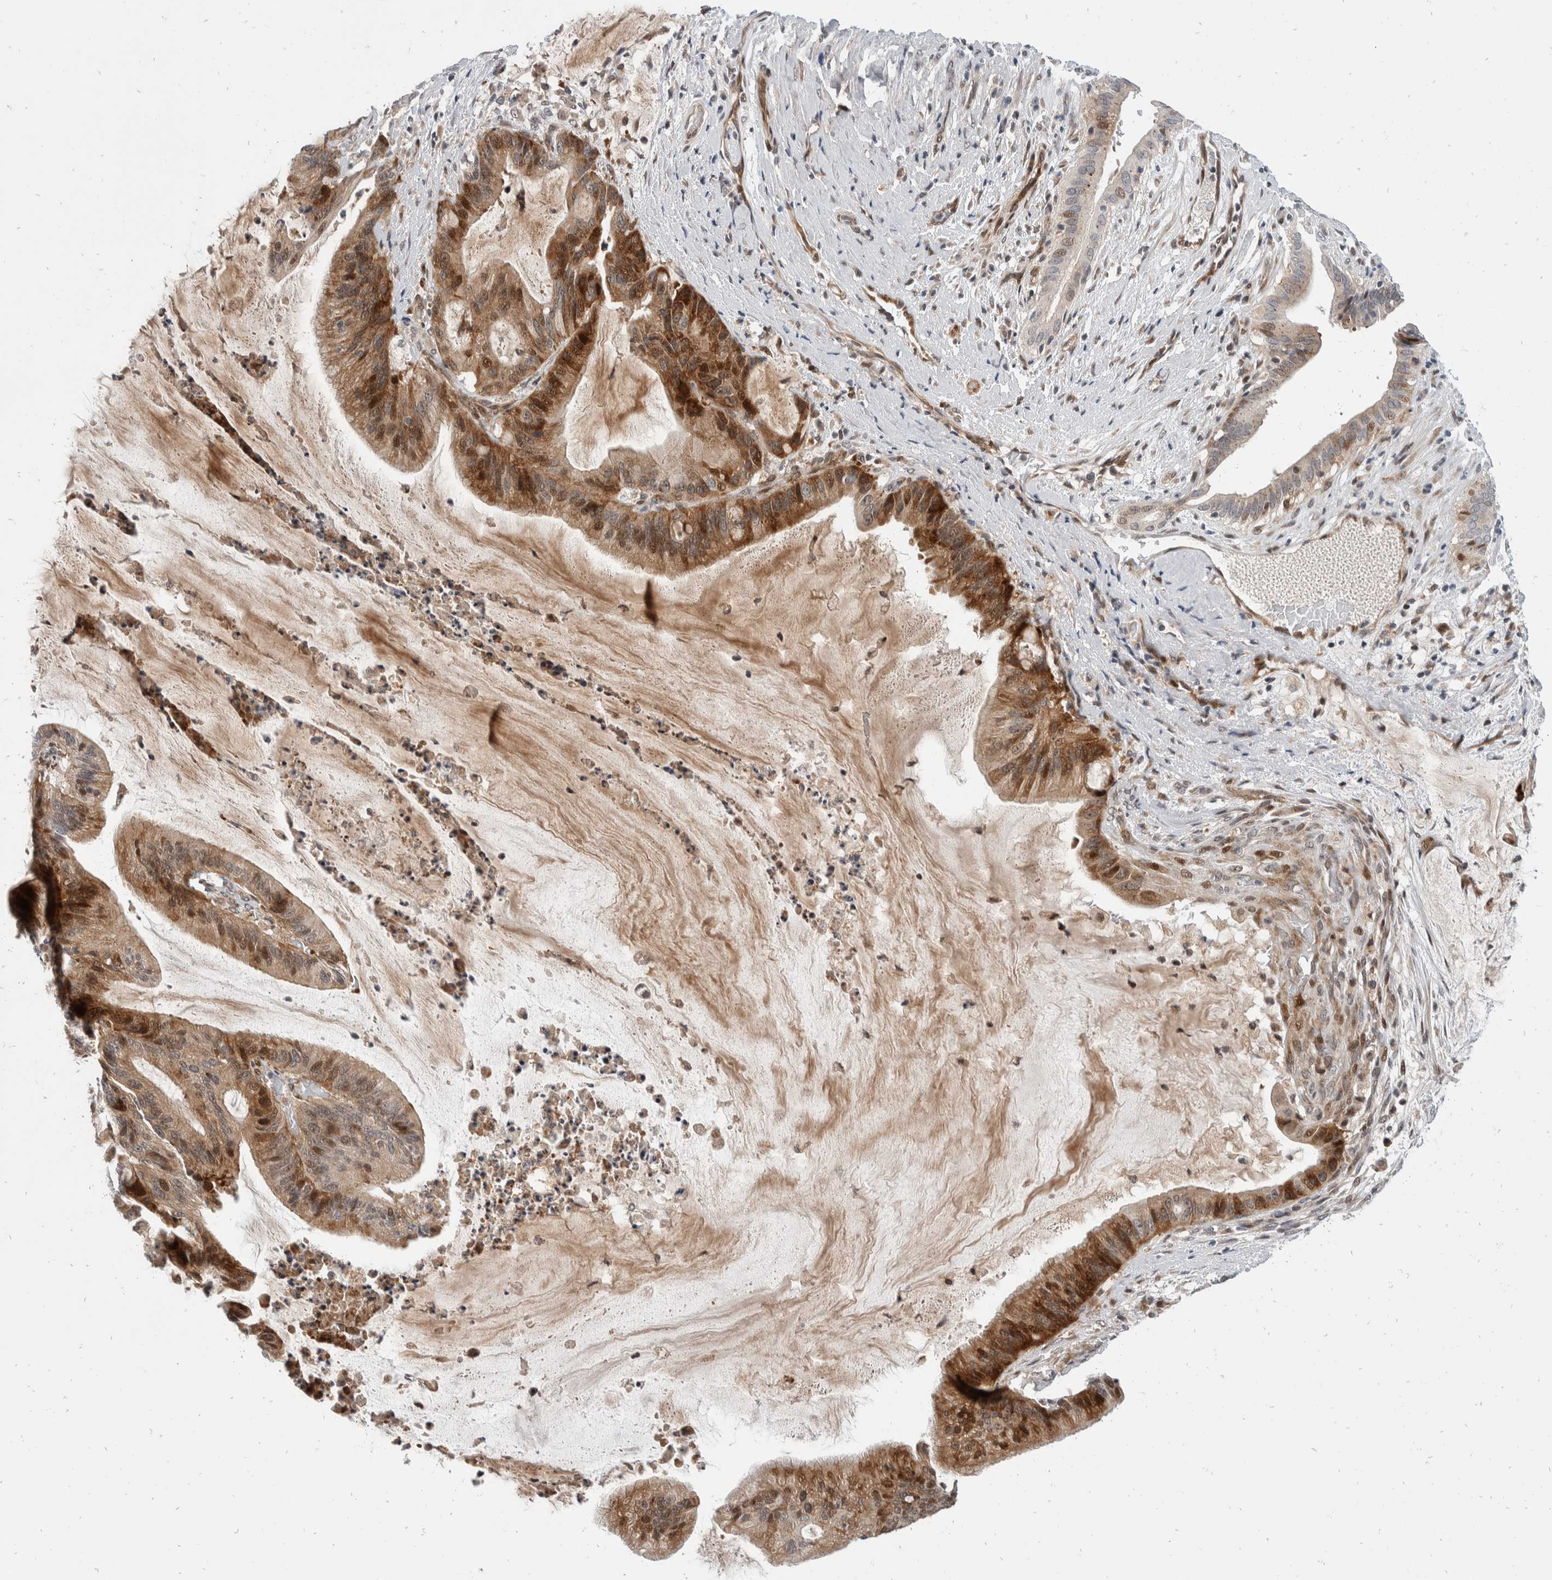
{"staining": {"intensity": "moderate", "quantity": ">75%", "location": "cytoplasmic/membranous,nuclear"}, "tissue": "liver cancer", "cell_type": "Tumor cells", "image_type": "cancer", "snomed": [{"axis": "morphology", "description": "Normal tissue, NOS"}, {"axis": "morphology", "description": "Cholangiocarcinoma"}, {"axis": "topography", "description": "Liver"}, {"axis": "topography", "description": "Peripheral nerve tissue"}], "caption": "IHC (DAB (3,3'-diaminobenzidine)) staining of human liver cancer displays moderate cytoplasmic/membranous and nuclear protein expression in approximately >75% of tumor cells. The staining is performed using DAB brown chromogen to label protein expression. The nuclei are counter-stained blue using hematoxylin.", "gene": "ZNF703", "patient": {"sex": "female", "age": 73}}